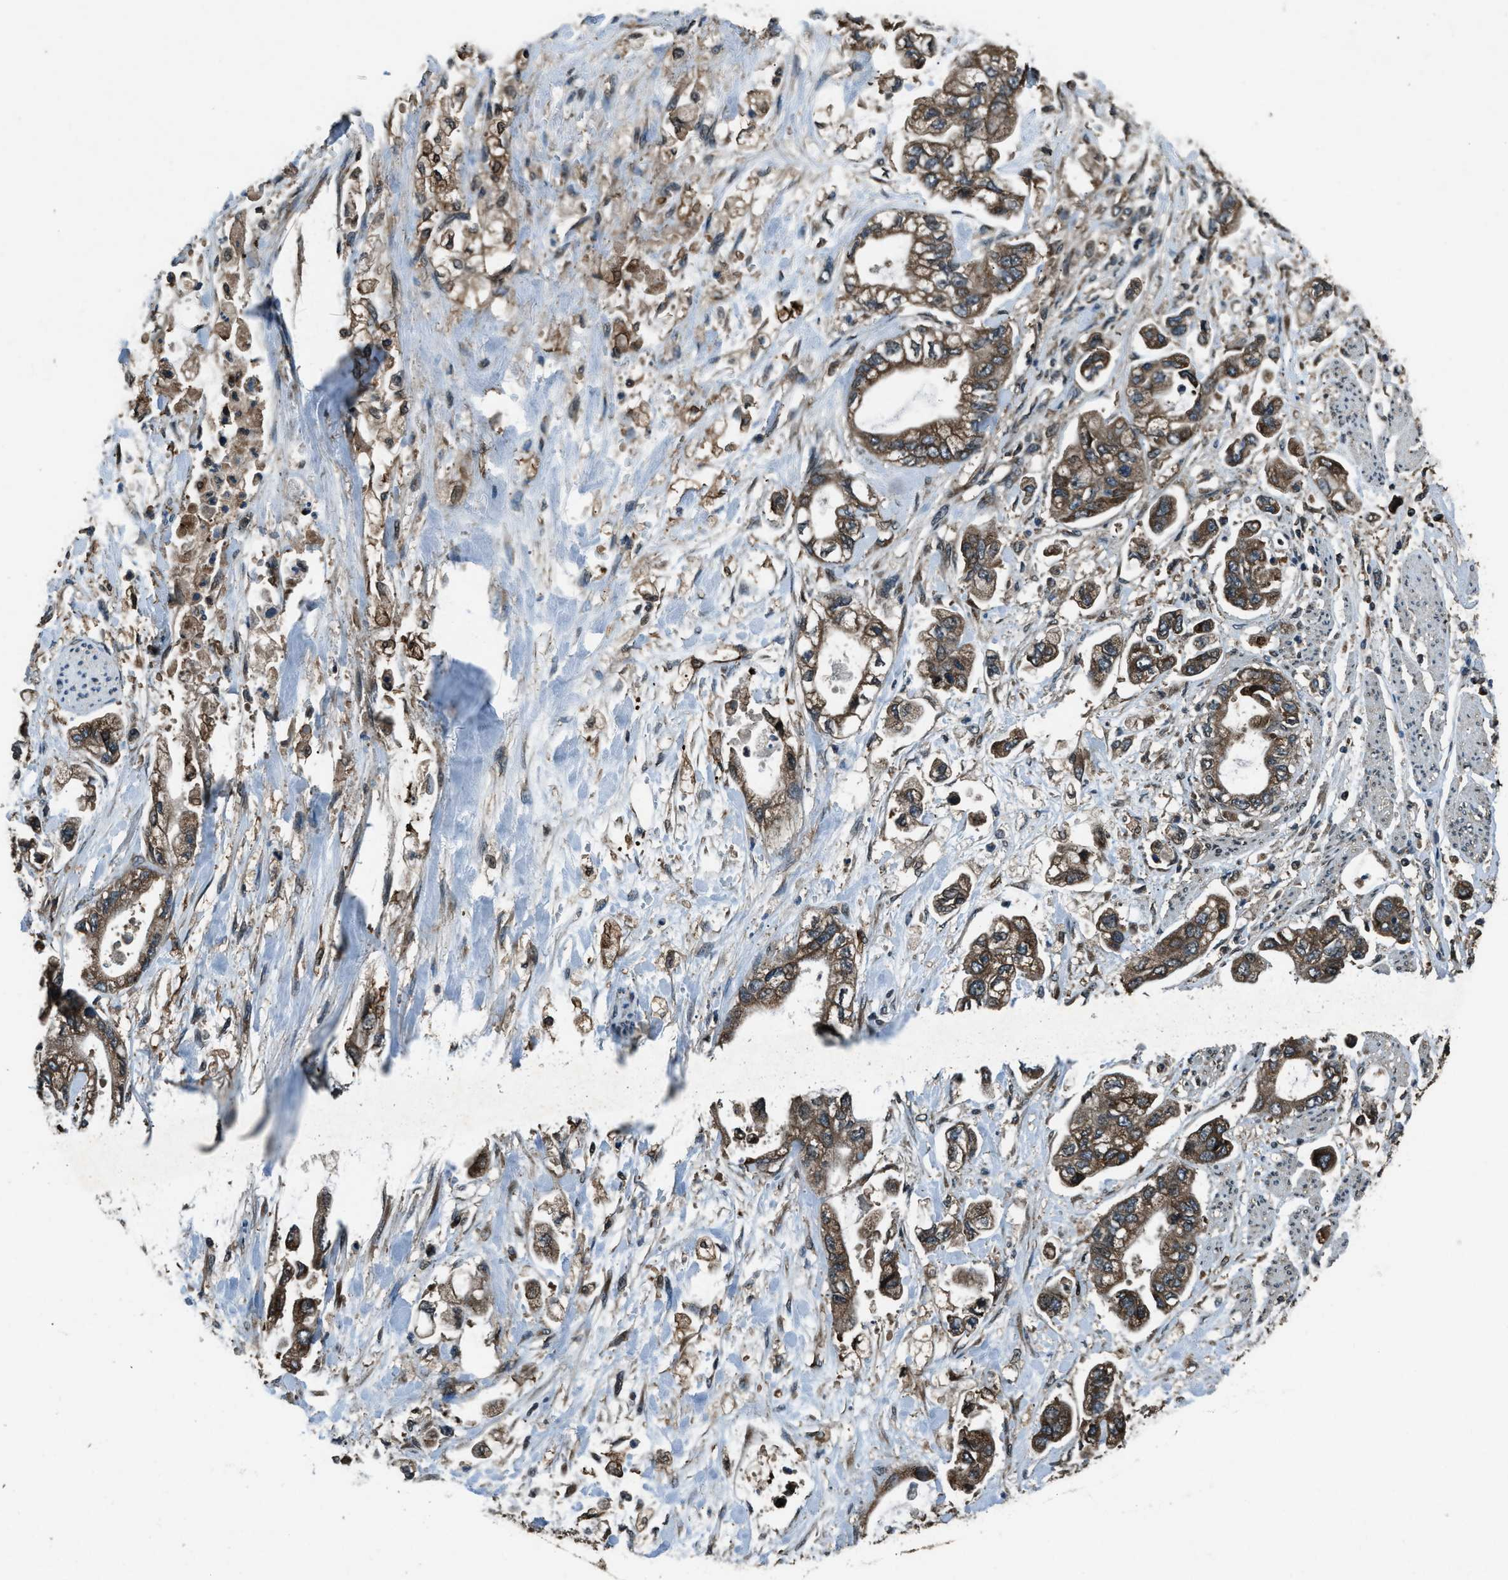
{"staining": {"intensity": "moderate", "quantity": ">75%", "location": "cytoplasmic/membranous"}, "tissue": "stomach cancer", "cell_type": "Tumor cells", "image_type": "cancer", "snomed": [{"axis": "morphology", "description": "Normal tissue, NOS"}, {"axis": "morphology", "description": "Adenocarcinoma, NOS"}, {"axis": "topography", "description": "Stomach"}], "caption": "Human adenocarcinoma (stomach) stained with a brown dye demonstrates moderate cytoplasmic/membranous positive expression in approximately >75% of tumor cells.", "gene": "TRIM4", "patient": {"sex": "male", "age": 62}}